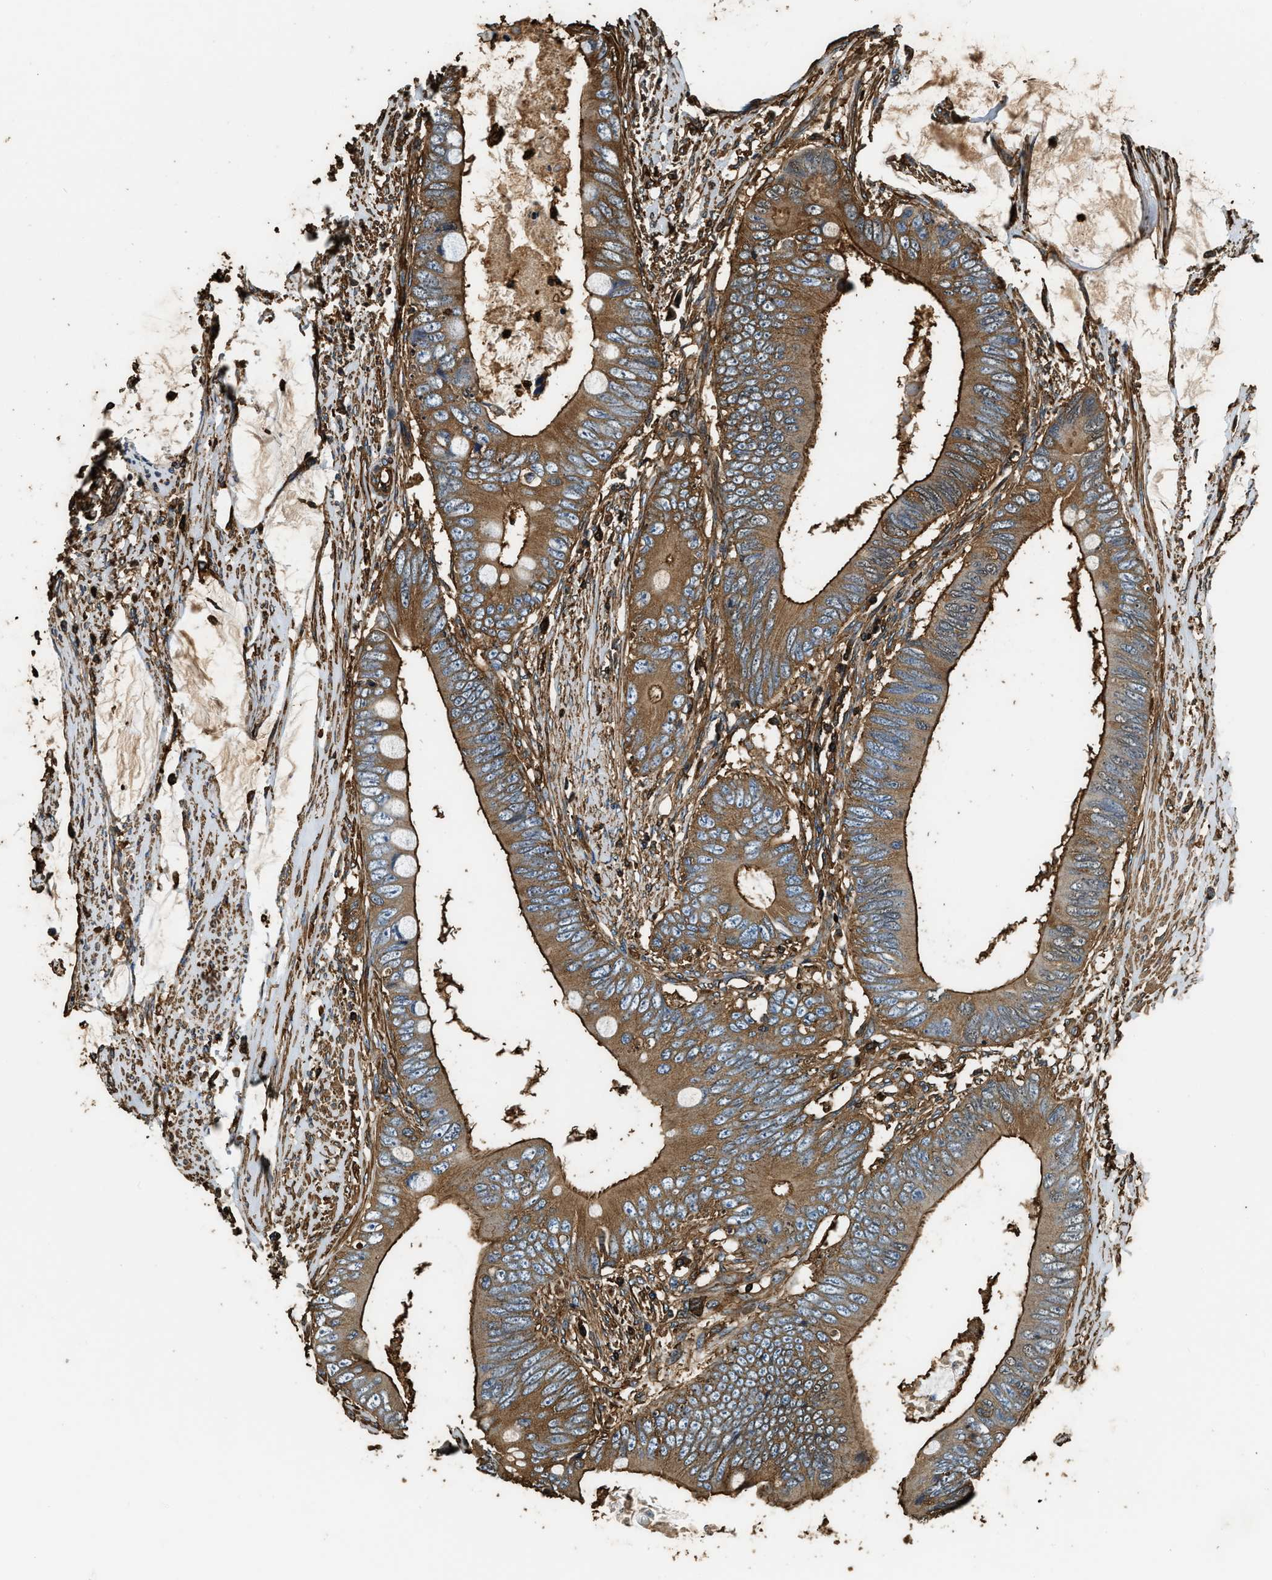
{"staining": {"intensity": "moderate", "quantity": ">75%", "location": "cytoplasmic/membranous"}, "tissue": "colorectal cancer", "cell_type": "Tumor cells", "image_type": "cancer", "snomed": [{"axis": "morphology", "description": "Adenocarcinoma, NOS"}, {"axis": "topography", "description": "Rectum"}], "caption": "Protein expression analysis of human adenocarcinoma (colorectal) reveals moderate cytoplasmic/membranous staining in approximately >75% of tumor cells. The staining was performed using DAB (3,3'-diaminobenzidine) to visualize the protein expression in brown, while the nuclei were stained in blue with hematoxylin (Magnification: 20x).", "gene": "ACCS", "patient": {"sex": "female", "age": 77}}